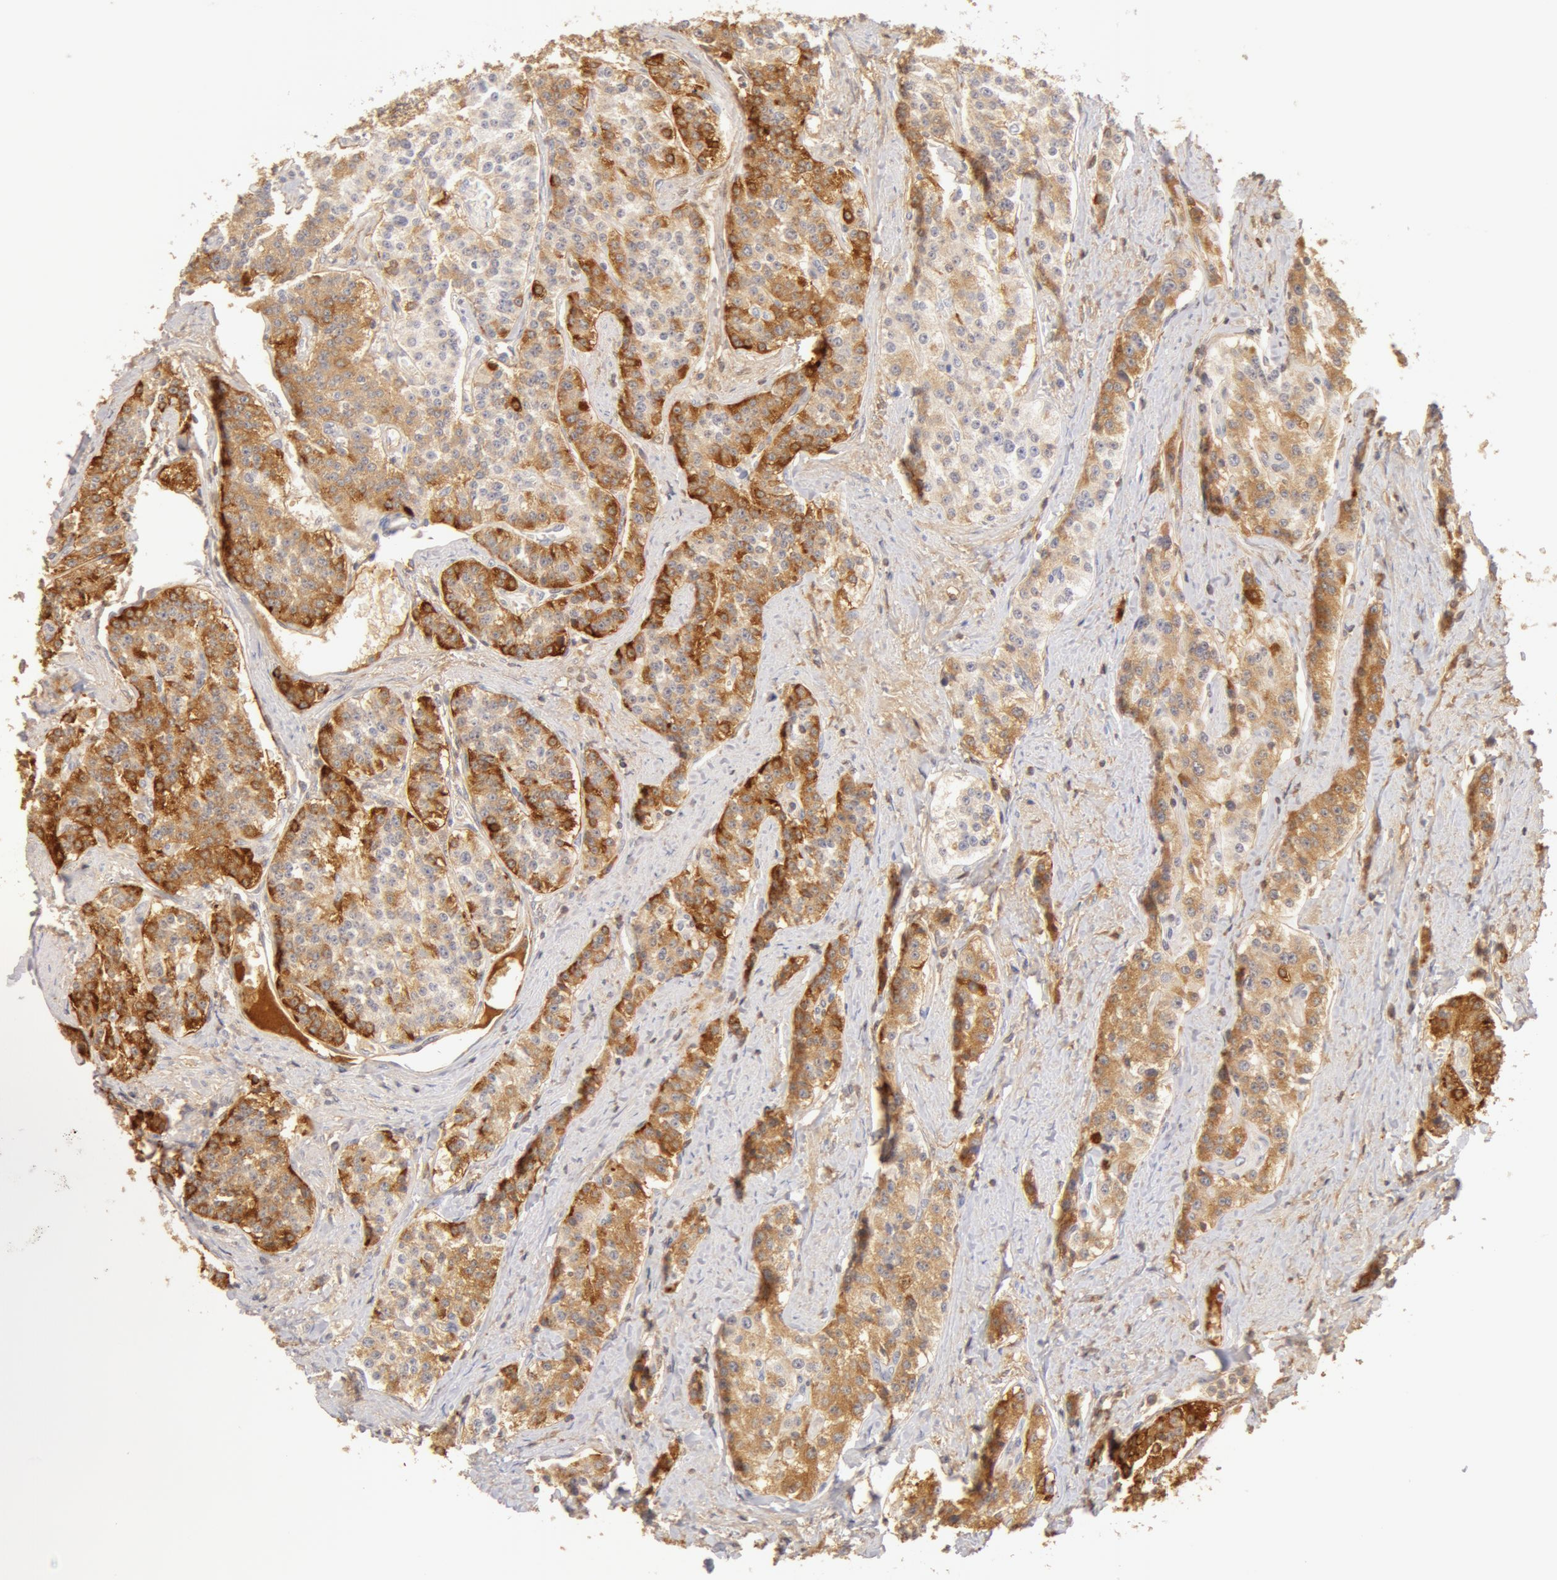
{"staining": {"intensity": "weak", "quantity": "25%-75%", "location": "cytoplasmic/membranous"}, "tissue": "carcinoid", "cell_type": "Tumor cells", "image_type": "cancer", "snomed": [{"axis": "morphology", "description": "Carcinoid, malignant, NOS"}, {"axis": "topography", "description": "Stomach"}], "caption": "Tumor cells reveal weak cytoplasmic/membranous staining in about 25%-75% of cells in carcinoid. (IHC, brightfield microscopy, high magnification).", "gene": "GC", "patient": {"sex": "female", "age": 76}}